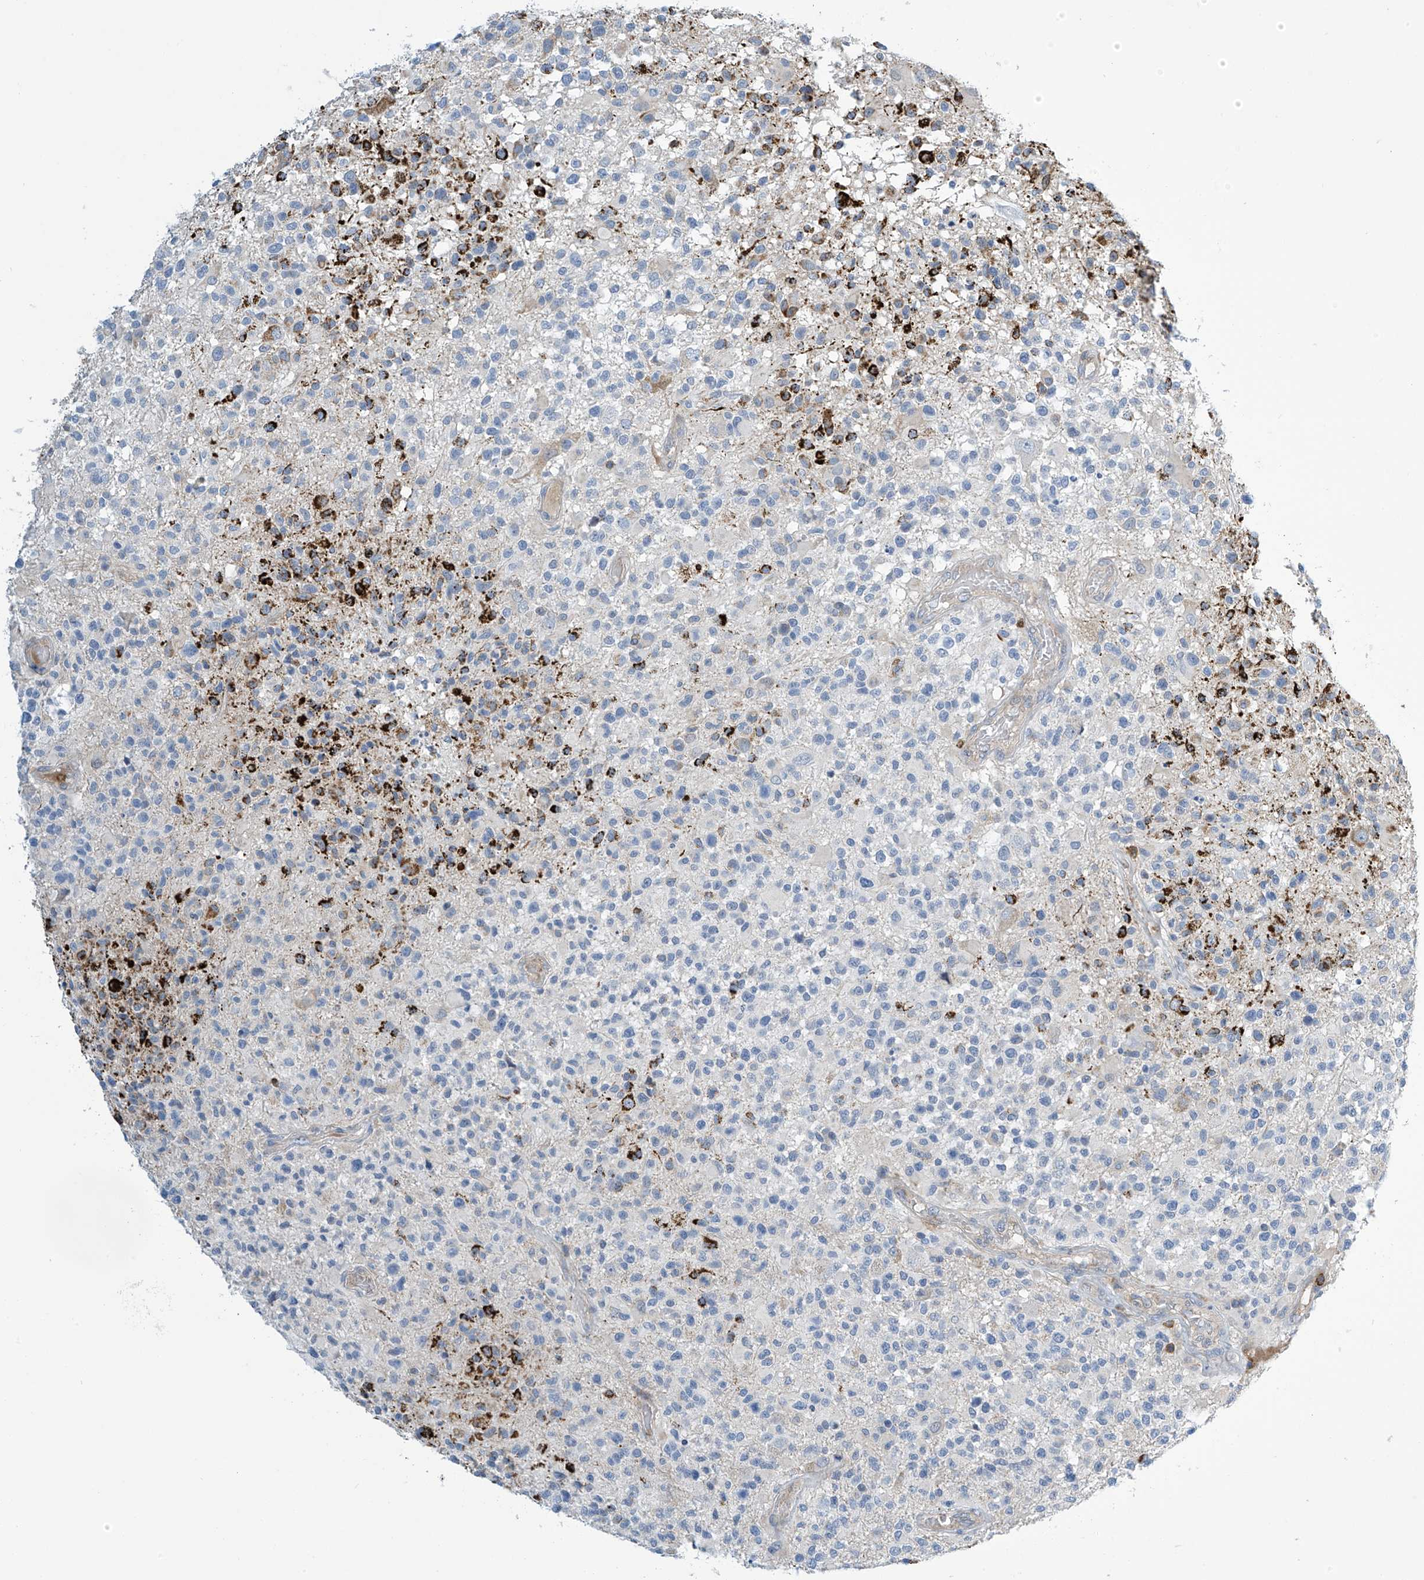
{"staining": {"intensity": "negative", "quantity": "none", "location": "none"}, "tissue": "glioma", "cell_type": "Tumor cells", "image_type": "cancer", "snomed": [{"axis": "morphology", "description": "Glioma, malignant, High grade"}, {"axis": "morphology", "description": "Glioblastoma, NOS"}, {"axis": "topography", "description": "Brain"}], "caption": "Immunohistochemistry (IHC) of glioblastoma reveals no staining in tumor cells.", "gene": "IBA57", "patient": {"sex": "male", "age": 60}}